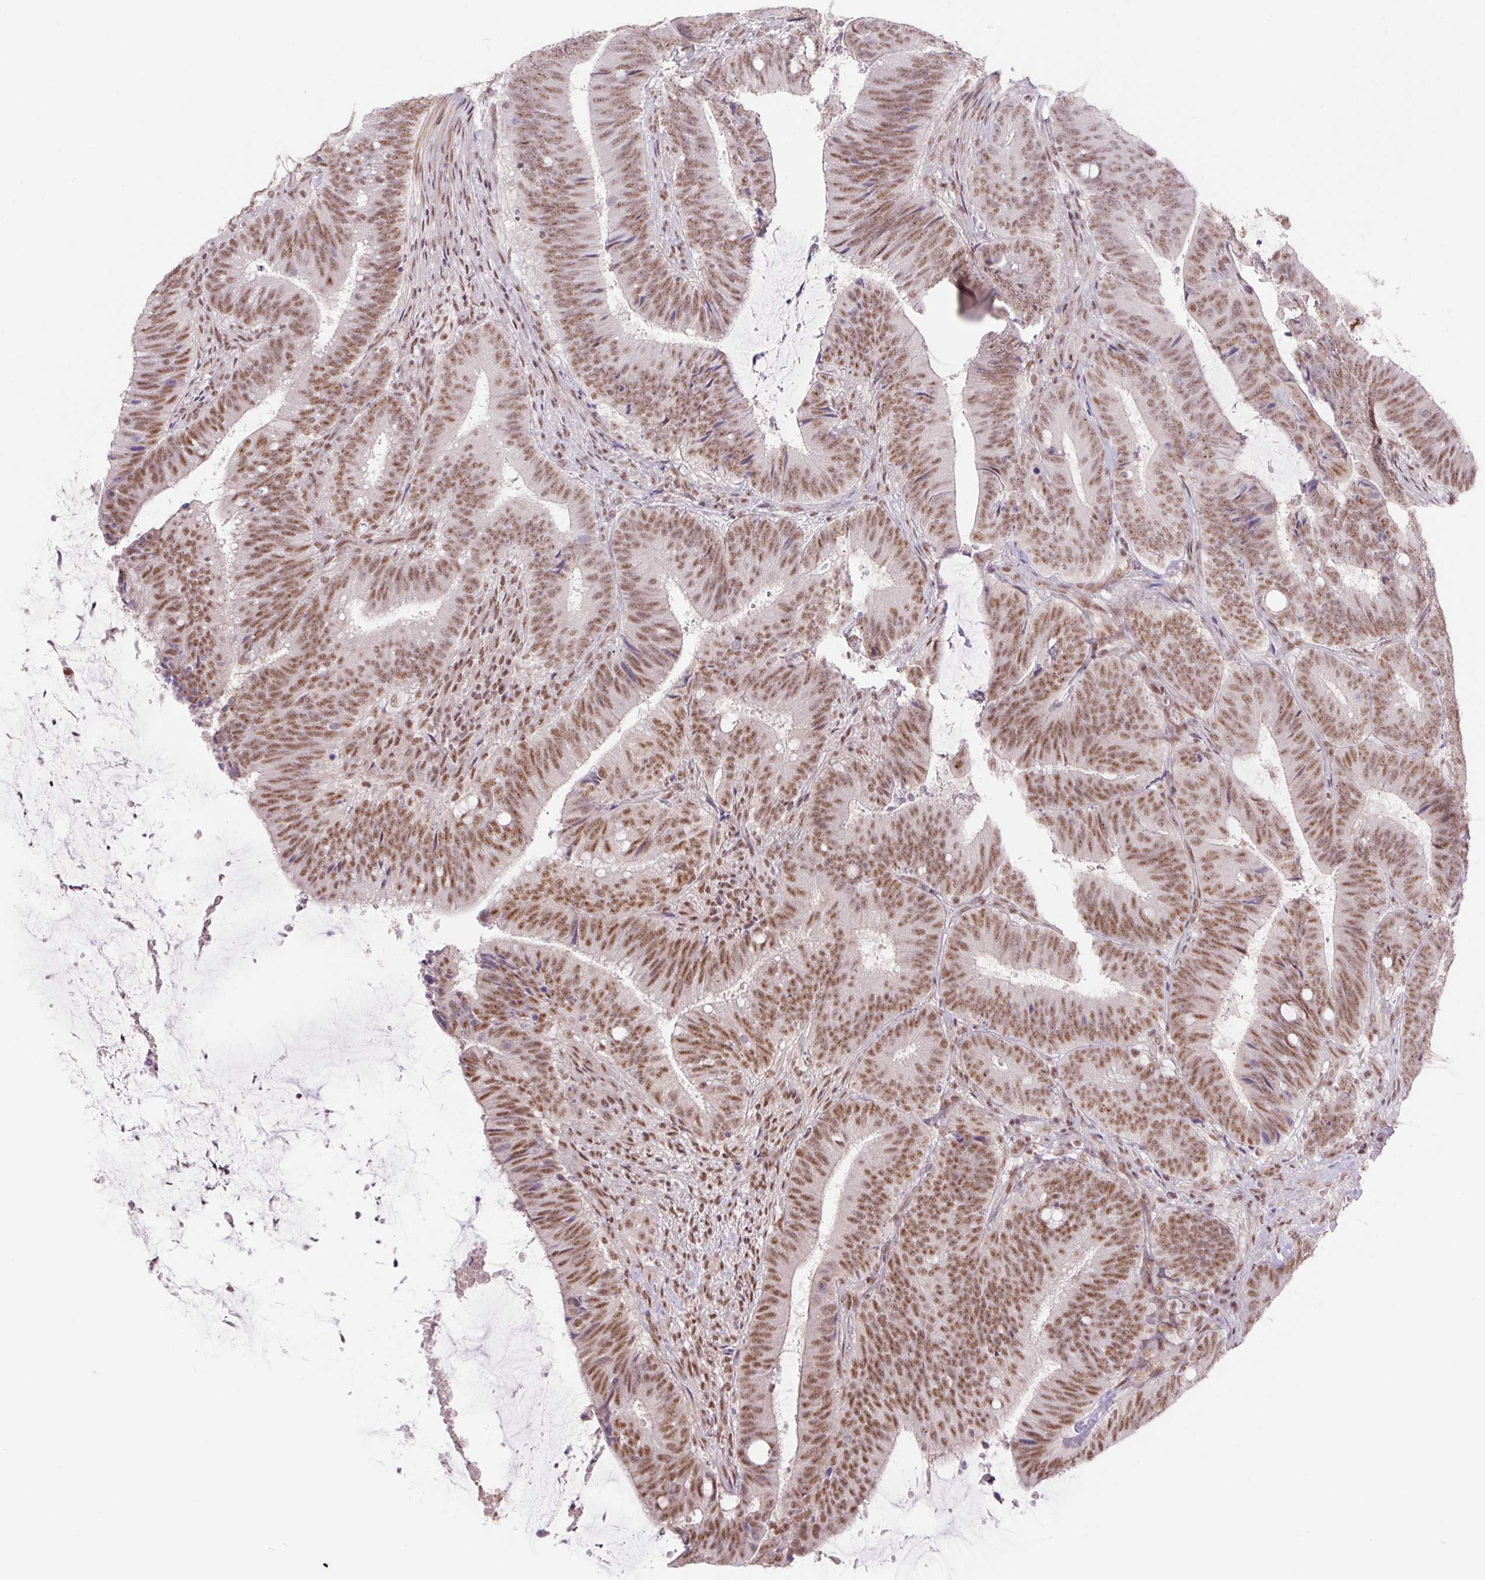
{"staining": {"intensity": "moderate", "quantity": ">75%", "location": "nuclear"}, "tissue": "colorectal cancer", "cell_type": "Tumor cells", "image_type": "cancer", "snomed": [{"axis": "morphology", "description": "Adenocarcinoma, NOS"}, {"axis": "topography", "description": "Colon"}], "caption": "Colorectal cancer stained with DAB immunohistochemistry (IHC) reveals medium levels of moderate nuclear positivity in about >75% of tumor cells.", "gene": "DDX17", "patient": {"sex": "female", "age": 43}}